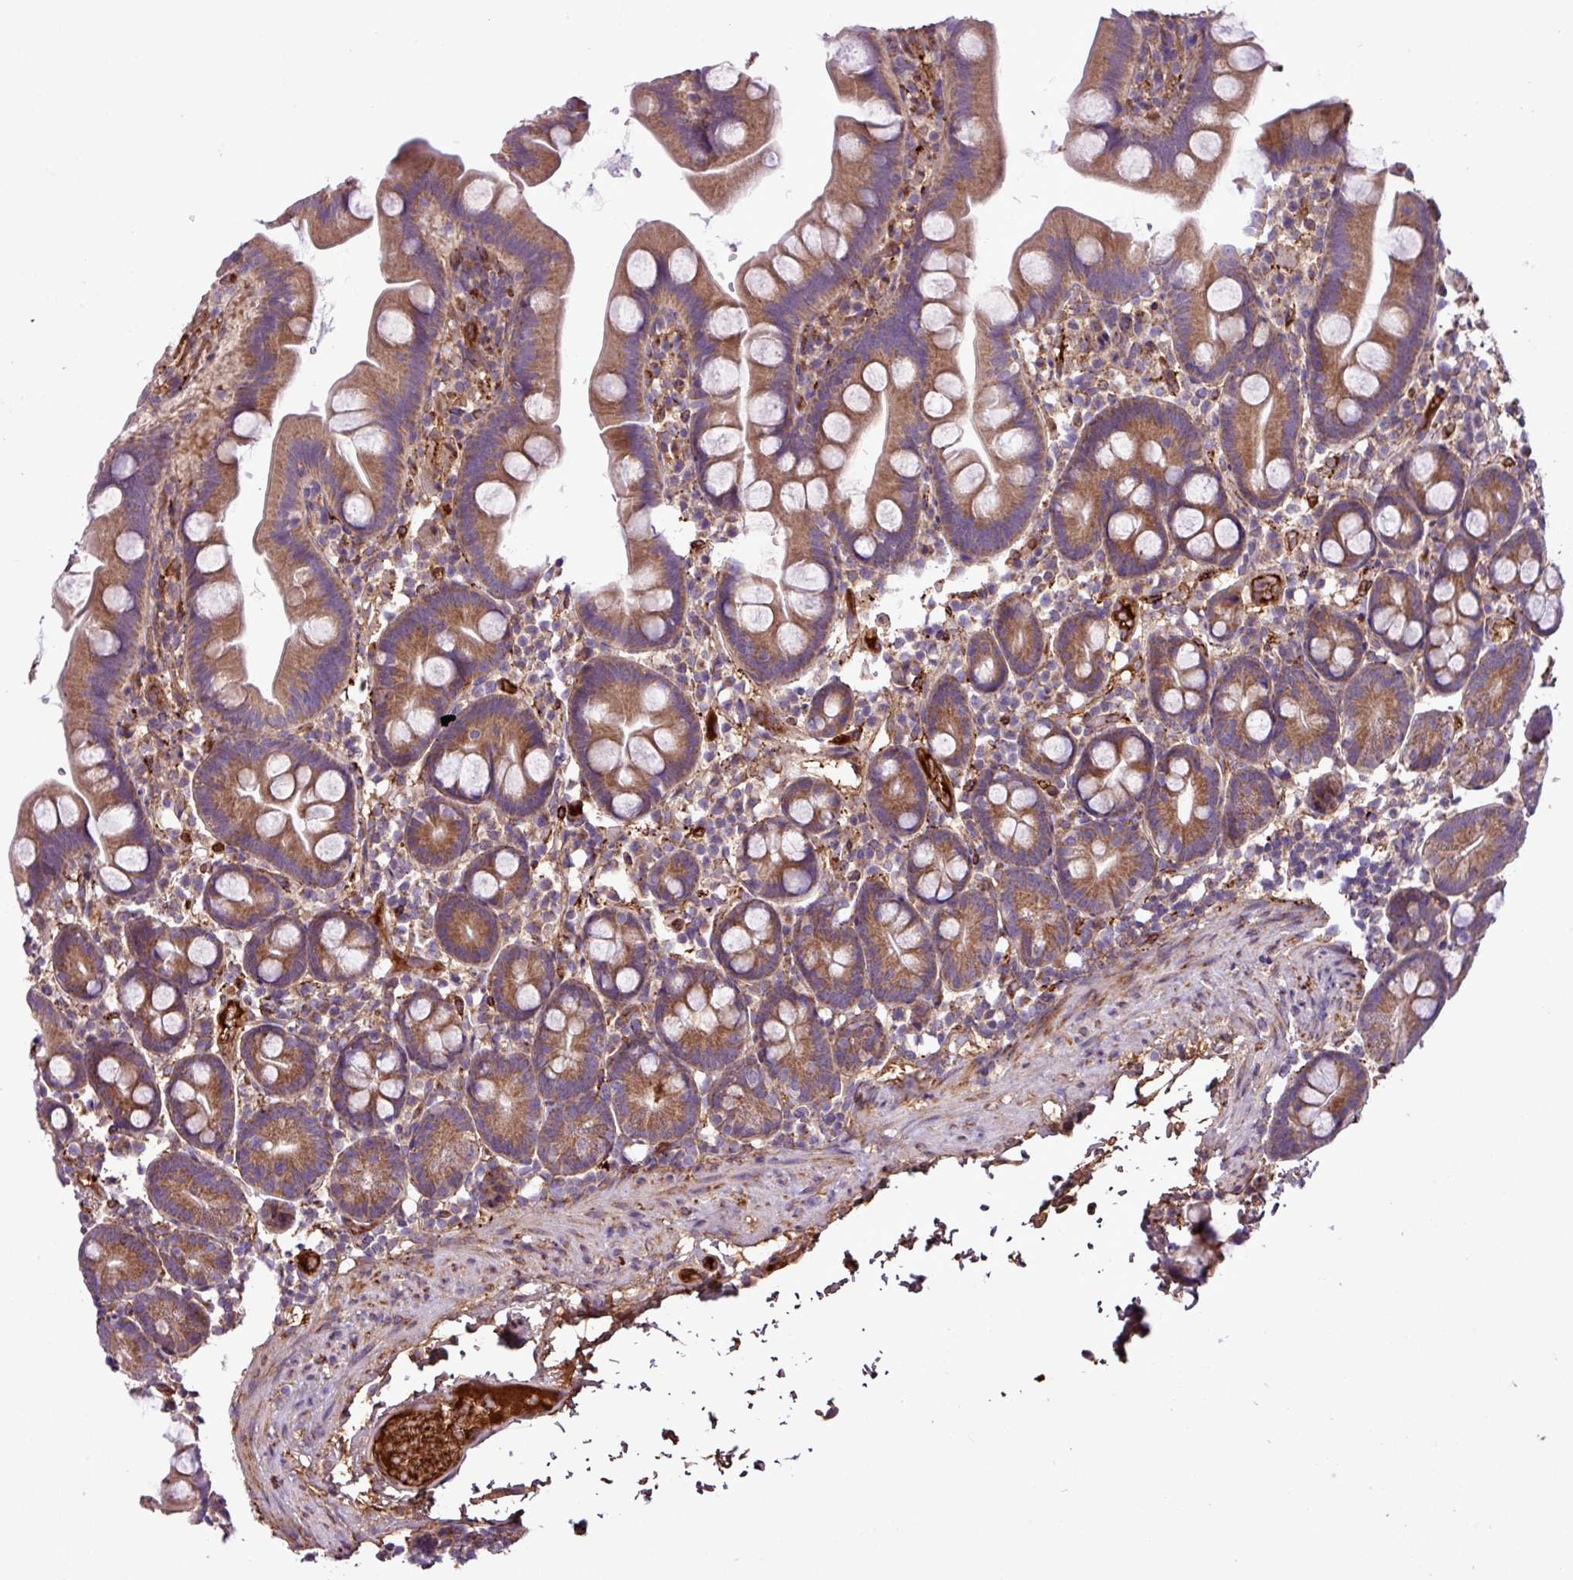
{"staining": {"intensity": "moderate", "quantity": ">75%", "location": "cytoplasmic/membranous"}, "tissue": "small intestine", "cell_type": "Glandular cells", "image_type": "normal", "snomed": [{"axis": "morphology", "description": "Normal tissue, NOS"}, {"axis": "topography", "description": "Small intestine"}], "caption": "Moderate cytoplasmic/membranous expression is appreciated in about >75% of glandular cells in unremarkable small intestine. The staining is performed using DAB (3,3'-diaminobenzidine) brown chromogen to label protein expression. The nuclei are counter-stained blue using hematoxylin.", "gene": "CWH43", "patient": {"sex": "female", "age": 68}}